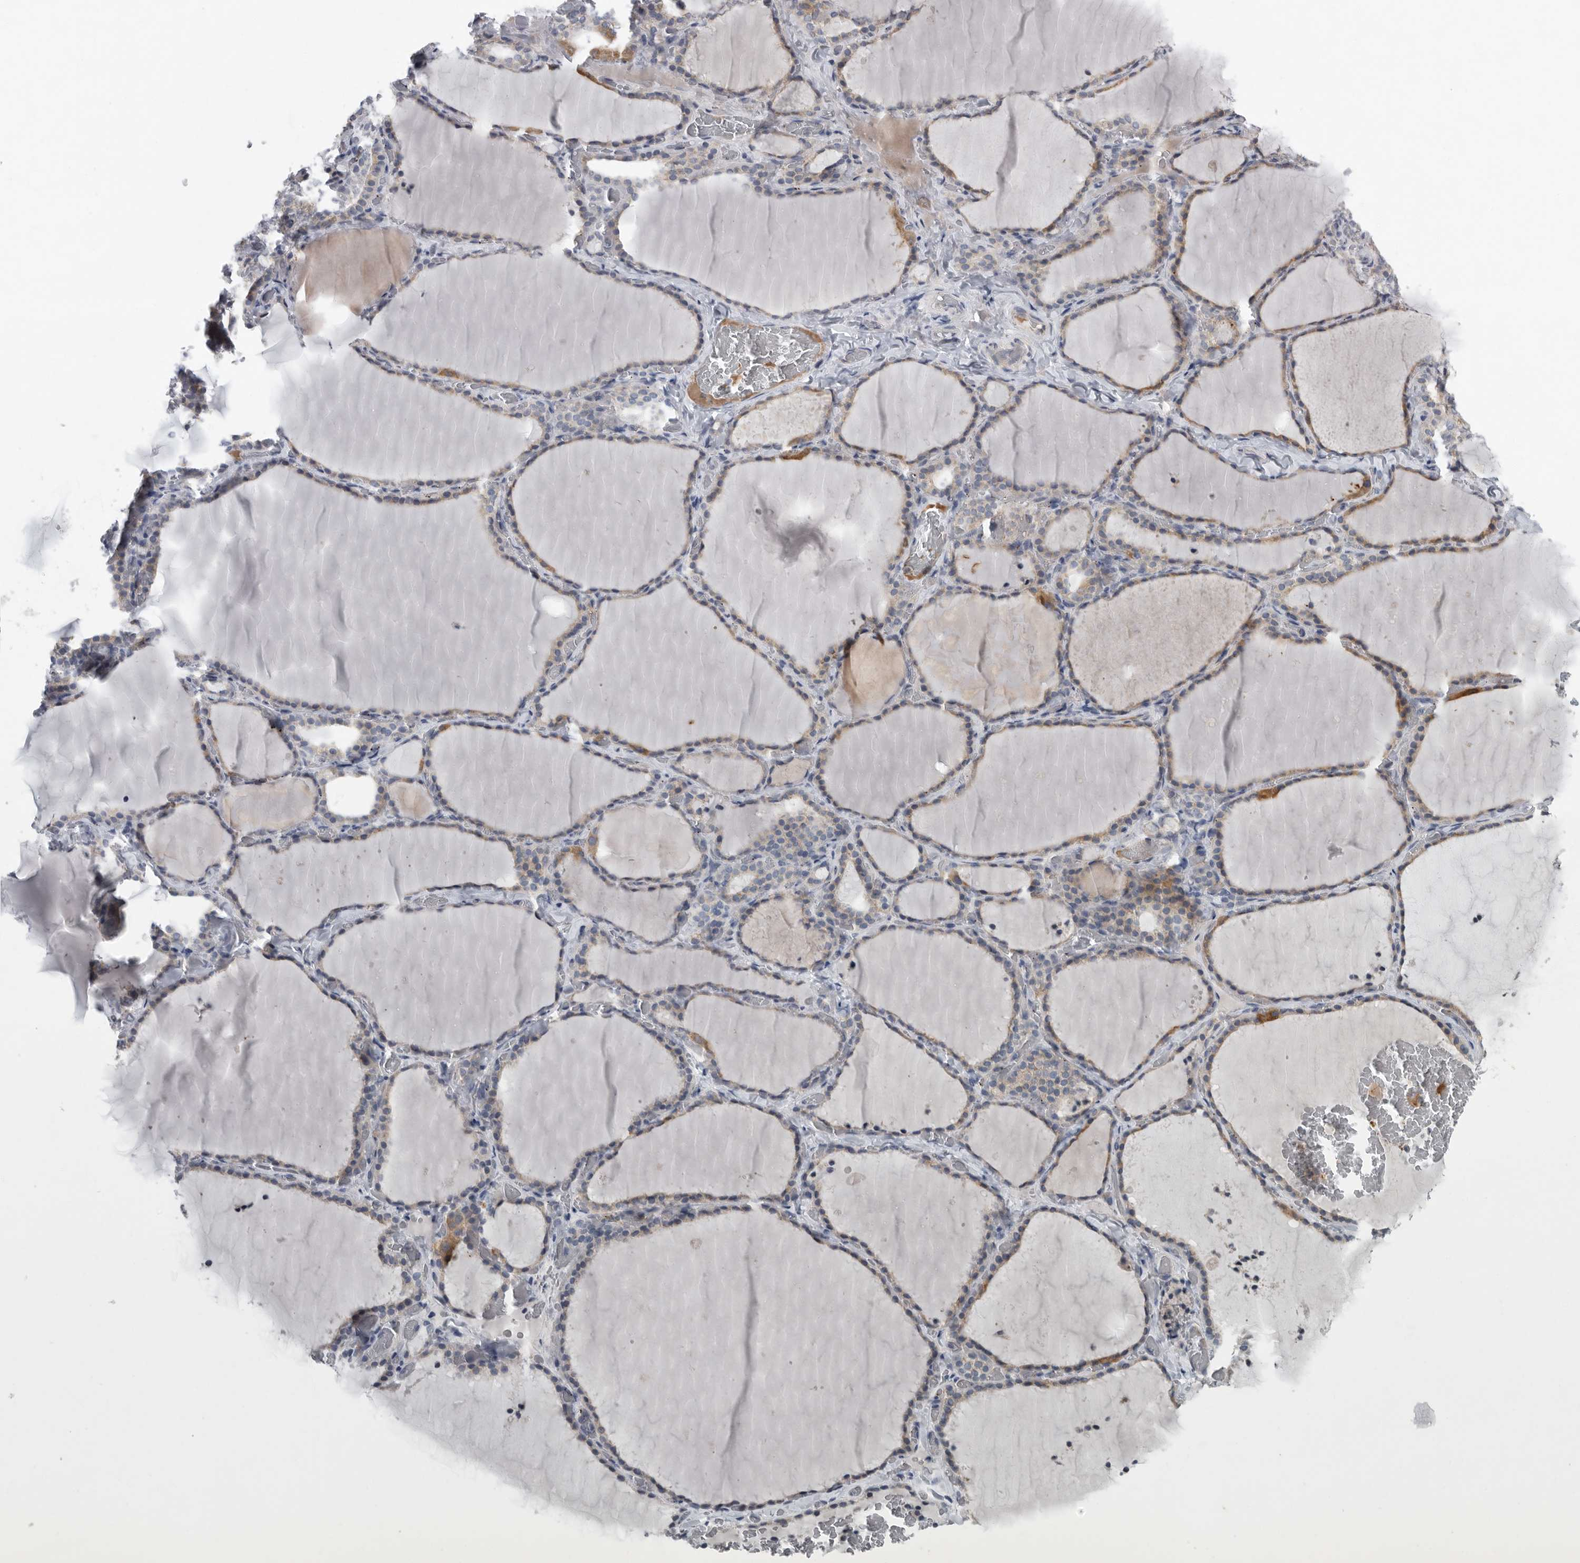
{"staining": {"intensity": "weak", "quantity": "25%-75%", "location": "cytoplasmic/membranous"}, "tissue": "thyroid gland", "cell_type": "Glandular cells", "image_type": "normal", "snomed": [{"axis": "morphology", "description": "Normal tissue, NOS"}, {"axis": "topography", "description": "Thyroid gland"}], "caption": "High-power microscopy captured an immunohistochemistry (IHC) histopathology image of benign thyroid gland, revealing weak cytoplasmic/membranous staining in approximately 25%-75% of glandular cells.", "gene": "MPP3", "patient": {"sex": "female", "age": 22}}